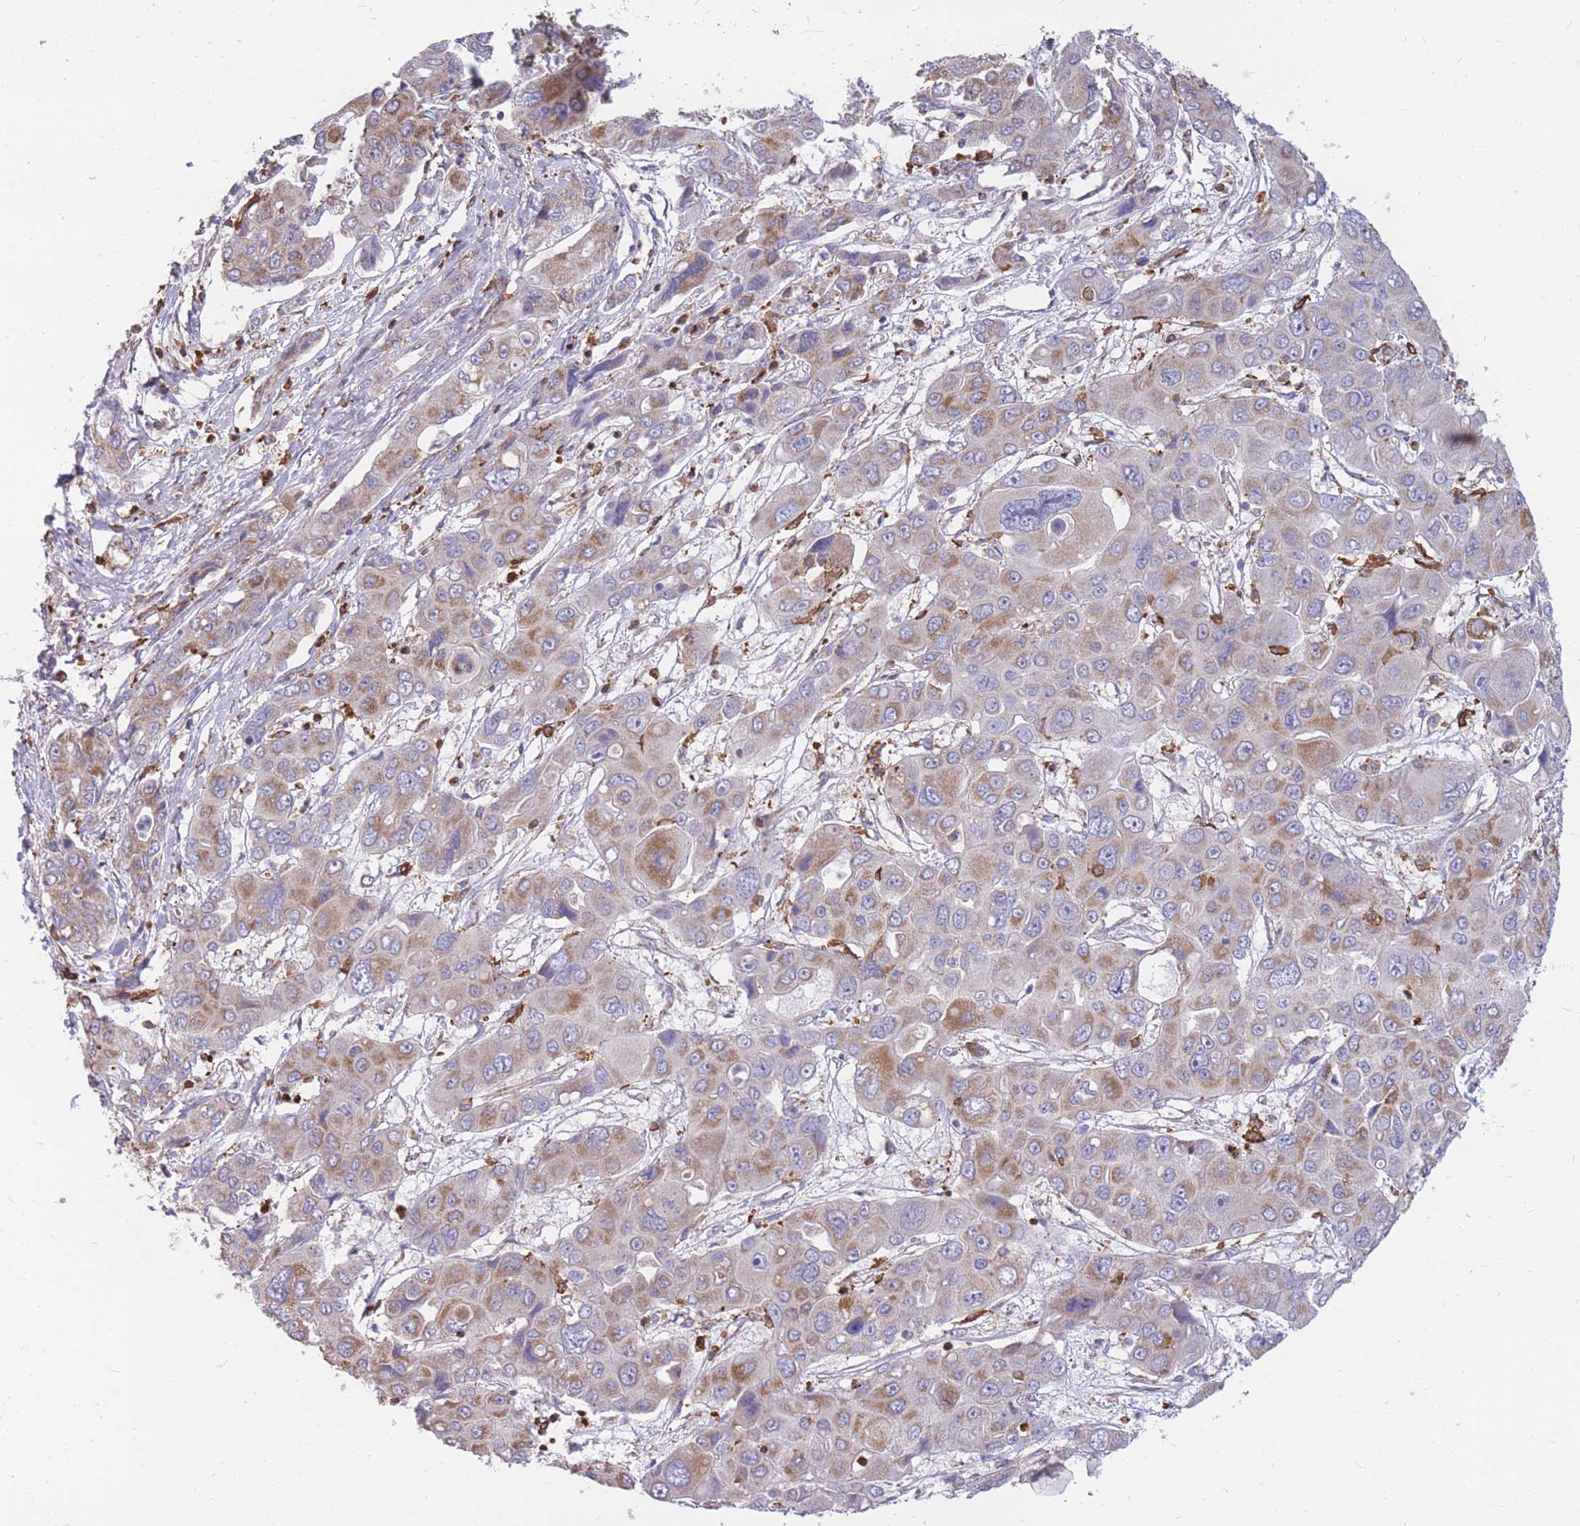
{"staining": {"intensity": "moderate", "quantity": "25%-75%", "location": "cytoplasmic/membranous"}, "tissue": "liver cancer", "cell_type": "Tumor cells", "image_type": "cancer", "snomed": [{"axis": "morphology", "description": "Cholangiocarcinoma"}, {"axis": "topography", "description": "Liver"}], "caption": "Liver cholangiocarcinoma stained for a protein (brown) demonstrates moderate cytoplasmic/membranous positive staining in about 25%-75% of tumor cells.", "gene": "MRPL54", "patient": {"sex": "male", "age": 67}}